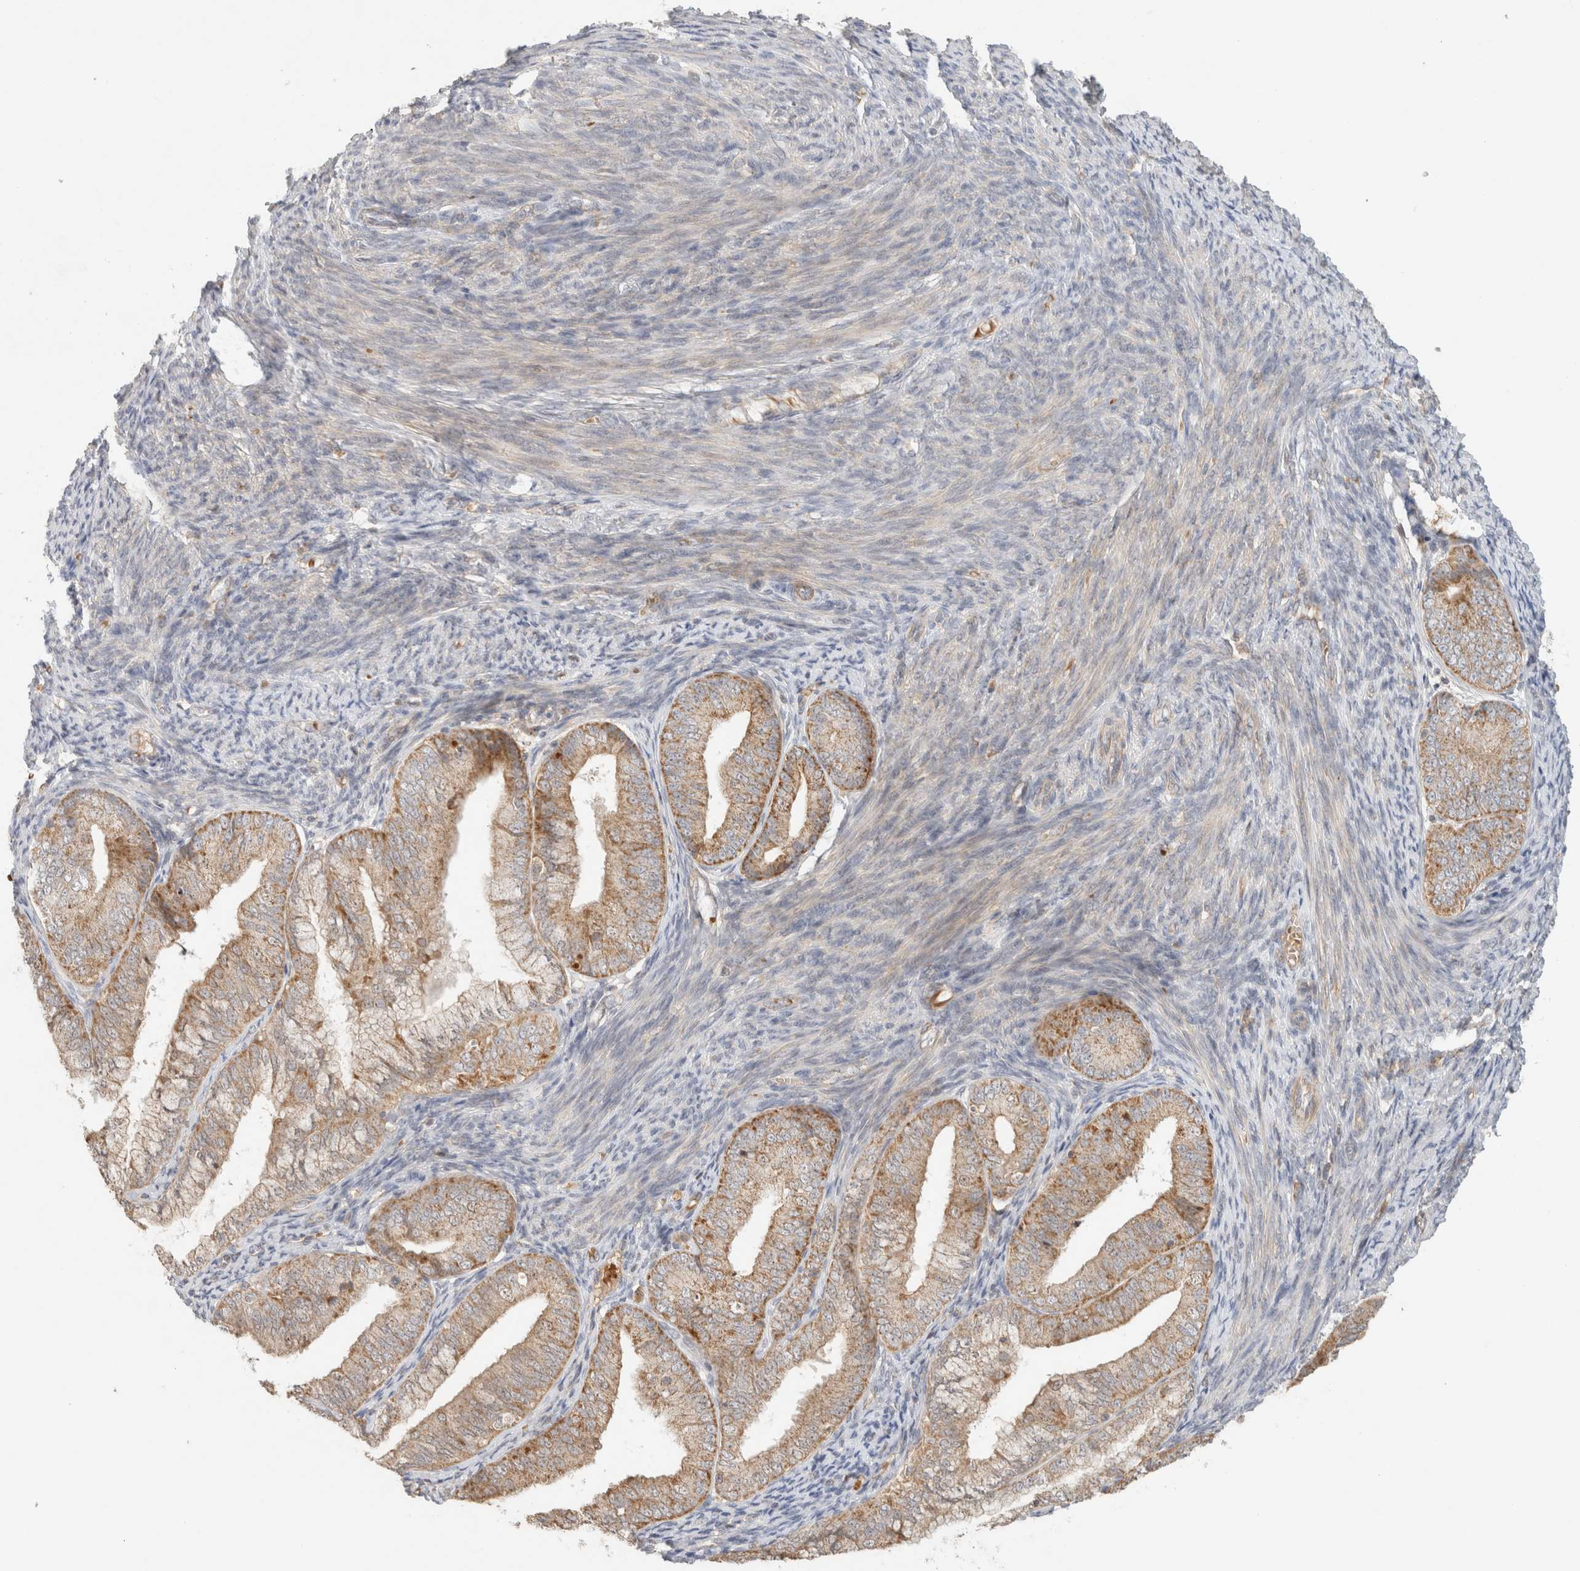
{"staining": {"intensity": "strong", "quantity": ">75%", "location": "cytoplasmic/membranous"}, "tissue": "endometrial cancer", "cell_type": "Tumor cells", "image_type": "cancer", "snomed": [{"axis": "morphology", "description": "Adenocarcinoma, NOS"}, {"axis": "topography", "description": "Endometrium"}], "caption": "Immunohistochemistry (DAB (3,3'-diaminobenzidine)) staining of human endometrial adenocarcinoma demonstrates strong cytoplasmic/membranous protein positivity in about >75% of tumor cells.", "gene": "MRM3", "patient": {"sex": "female", "age": 63}}